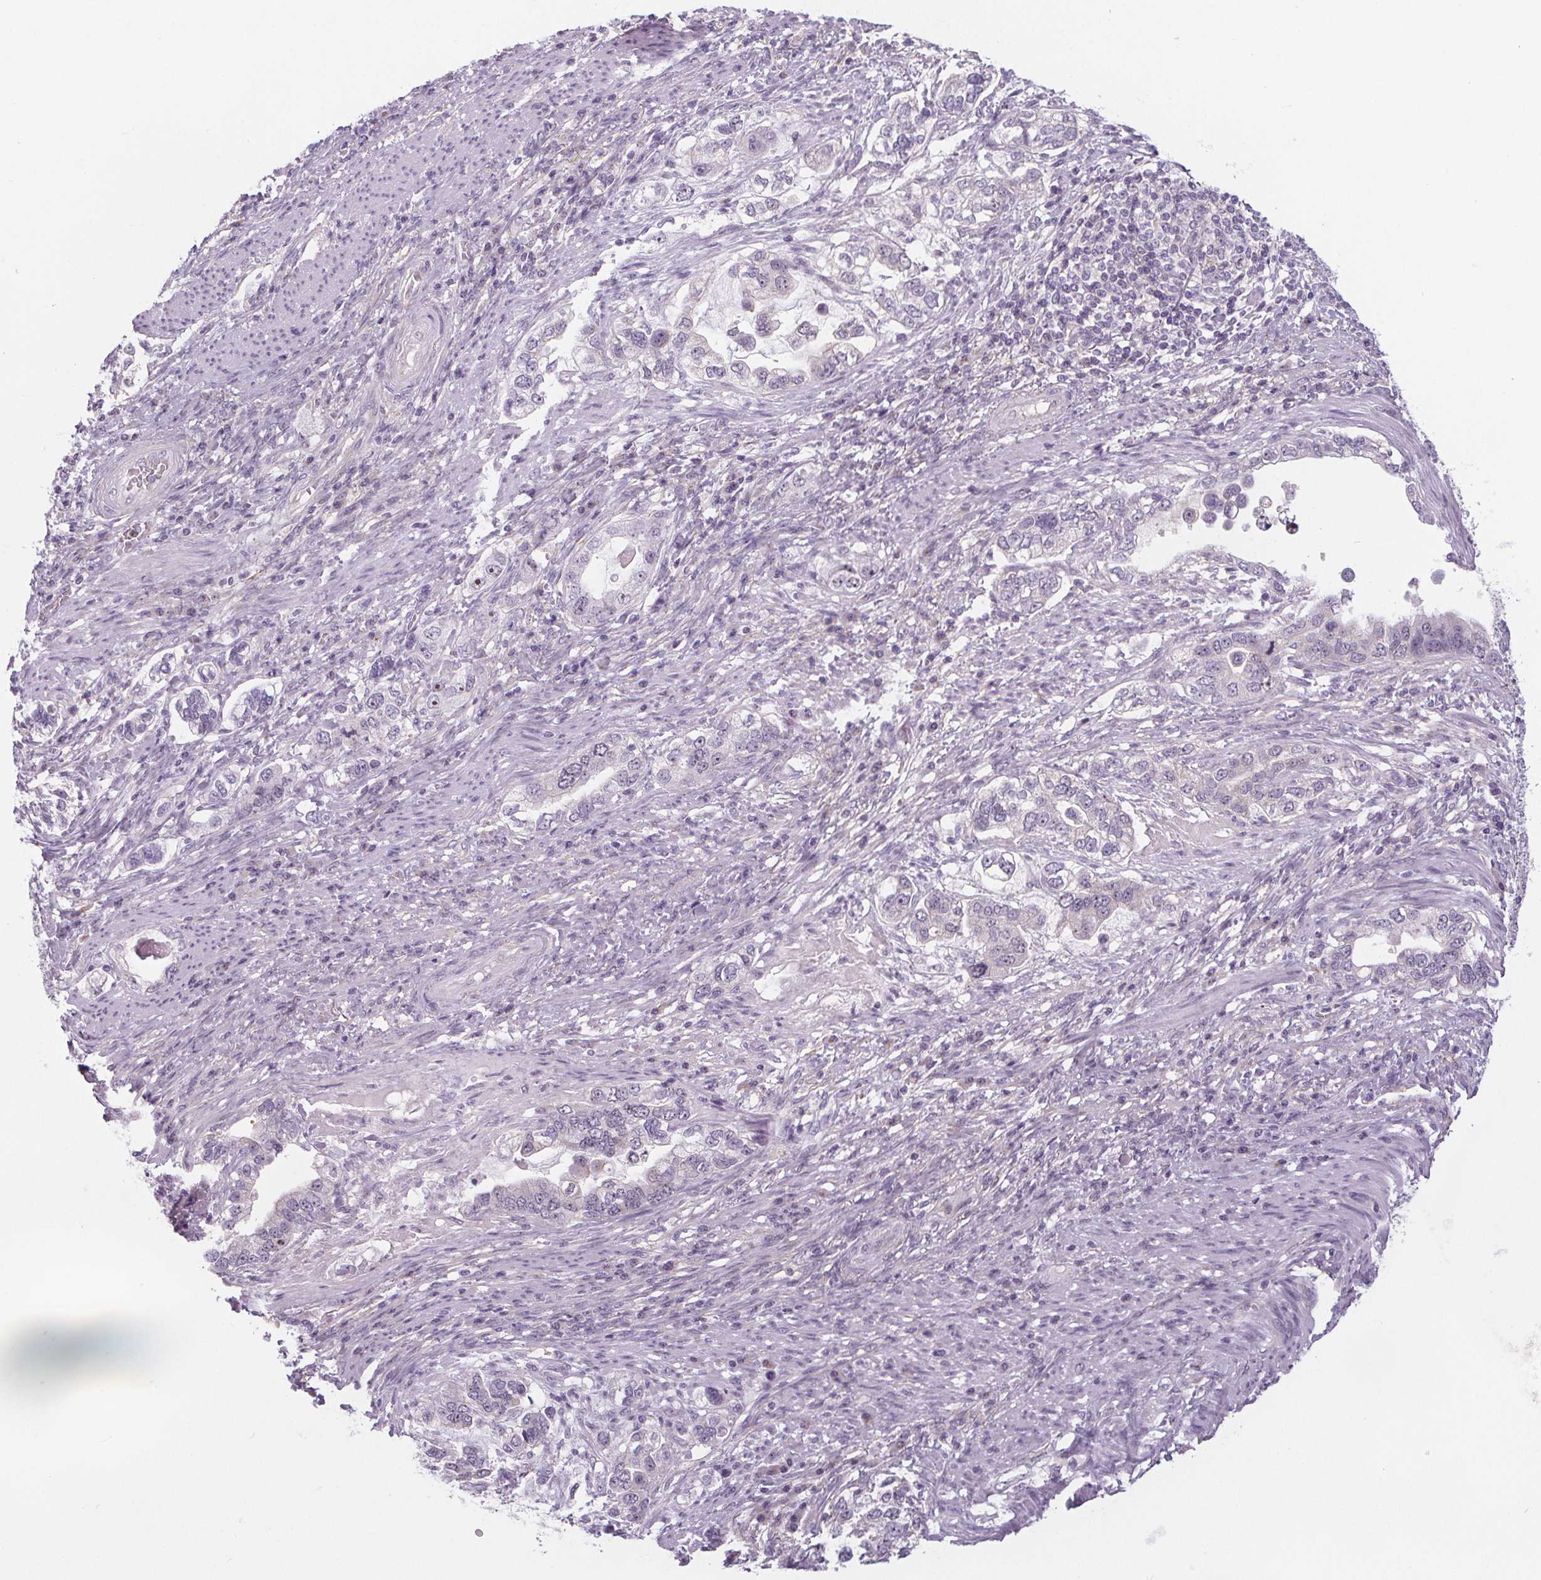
{"staining": {"intensity": "moderate", "quantity": "<25%", "location": "nuclear"}, "tissue": "stomach cancer", "cell_type": "Tumor cells", "image_type": "cancer", "snomed": [{"axis": "morphology", "description": "Adenocarcinoma, NOS"}, {"axis": "topography", "description": "Stomach, lower"}], "caption": "Tumor cells exhibit low levels of moderate nuclear staining in approximately <25% of cells in adenocarcinoma (stomach).", "gene": "NOLC1", "patient": {"sex": "female", "age": 93}}